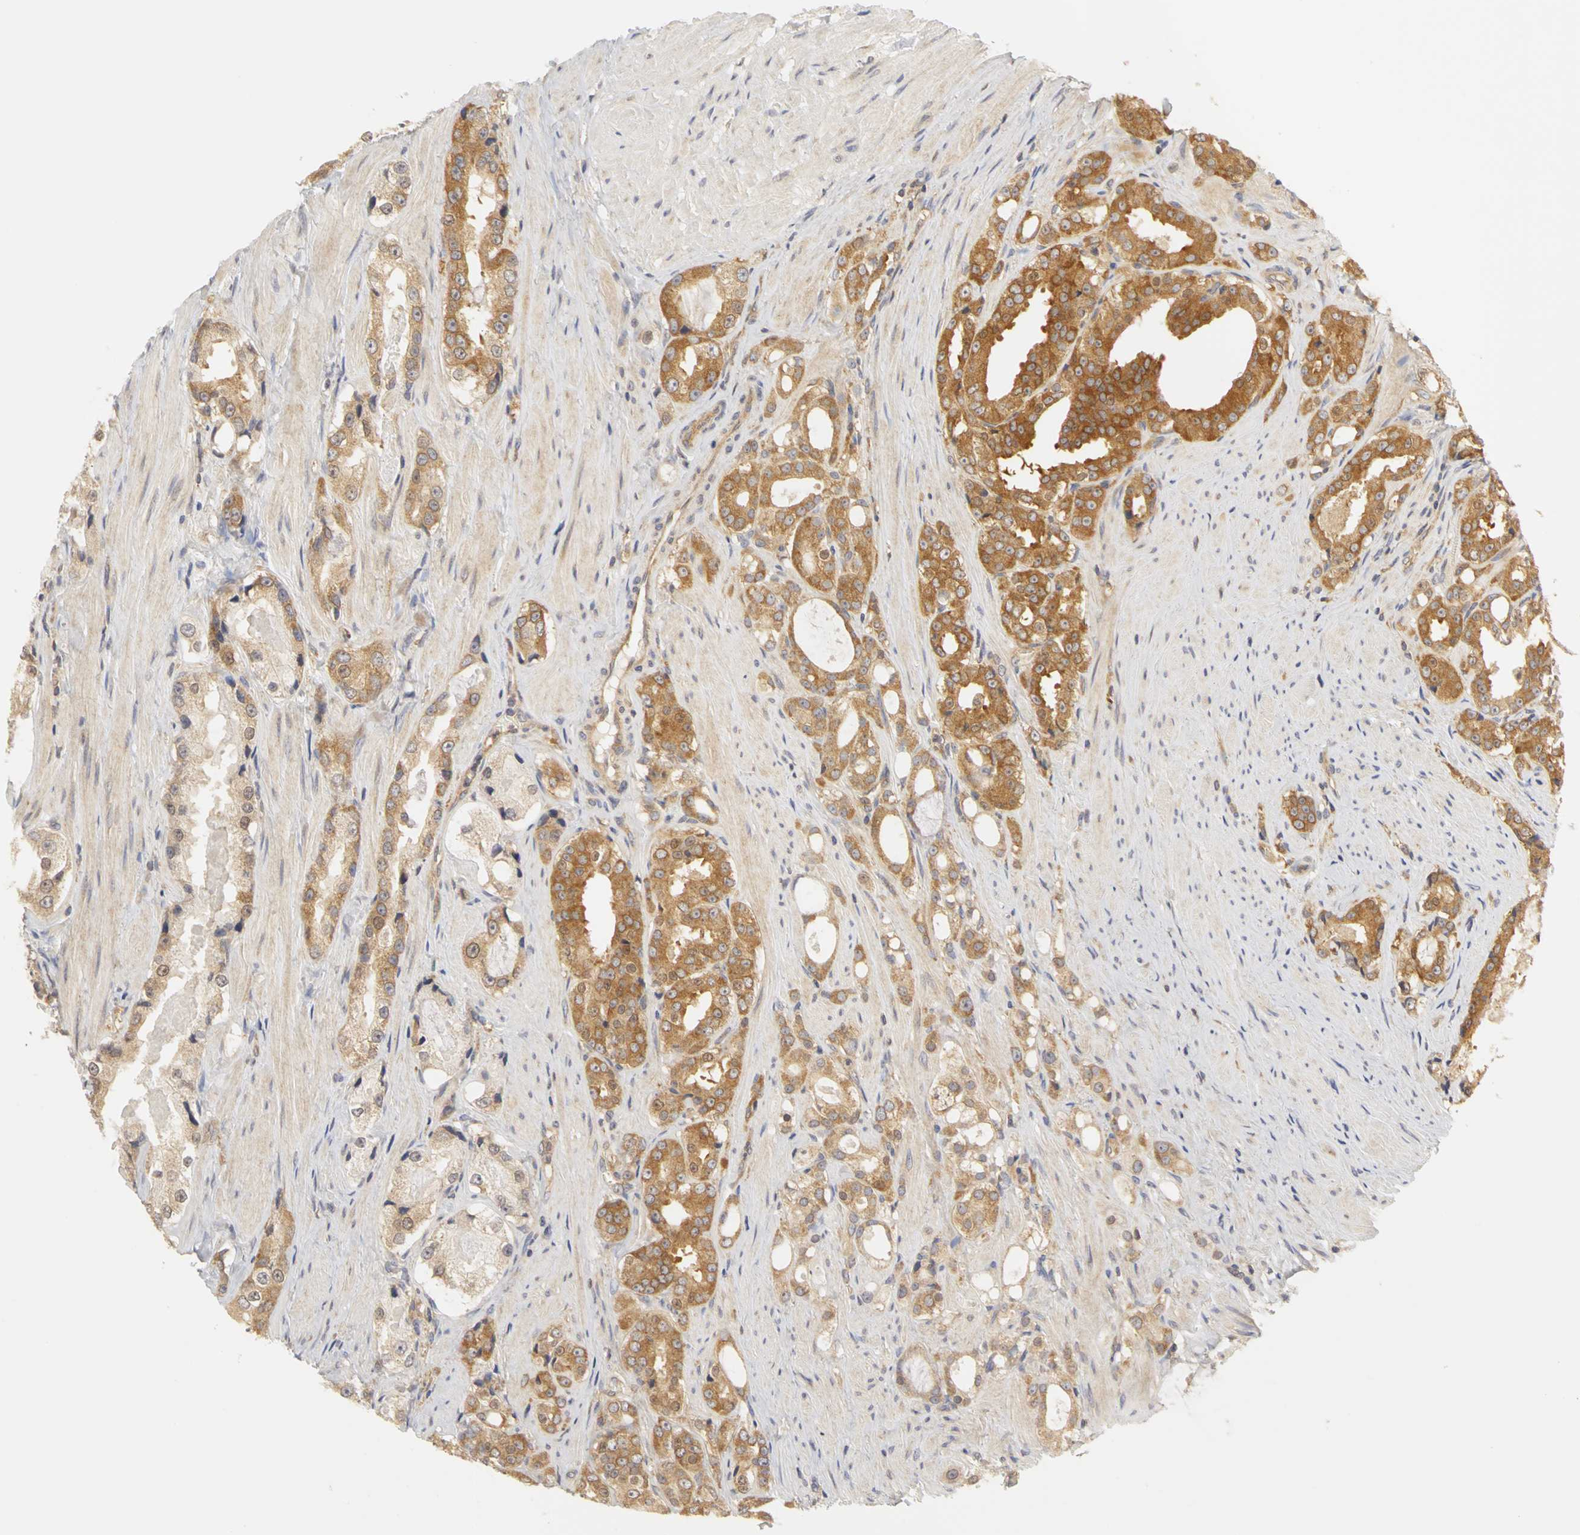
{"staining": {"intensity": "moderate", "quantity": ">75%", "location": "cytoplasmic/membranous"}, "tissue": "prostate cancer", "cell_type": "Tumor cells", "image_type": "cancer", "snomed": [{"axis": "morphology", "description": "Adenocarcinoma, Medium grade"}, {"axis": "topography", "description": "Prostate"}], "caption": "A brown stain labels moderate cytoplasmic/membranous staining of a protein in human prostate cancer (adenocarcinoma (medium-grade)) tumor cells.", "gene": "IRAK1", "patient": {"sex": "male", "age": 60}}